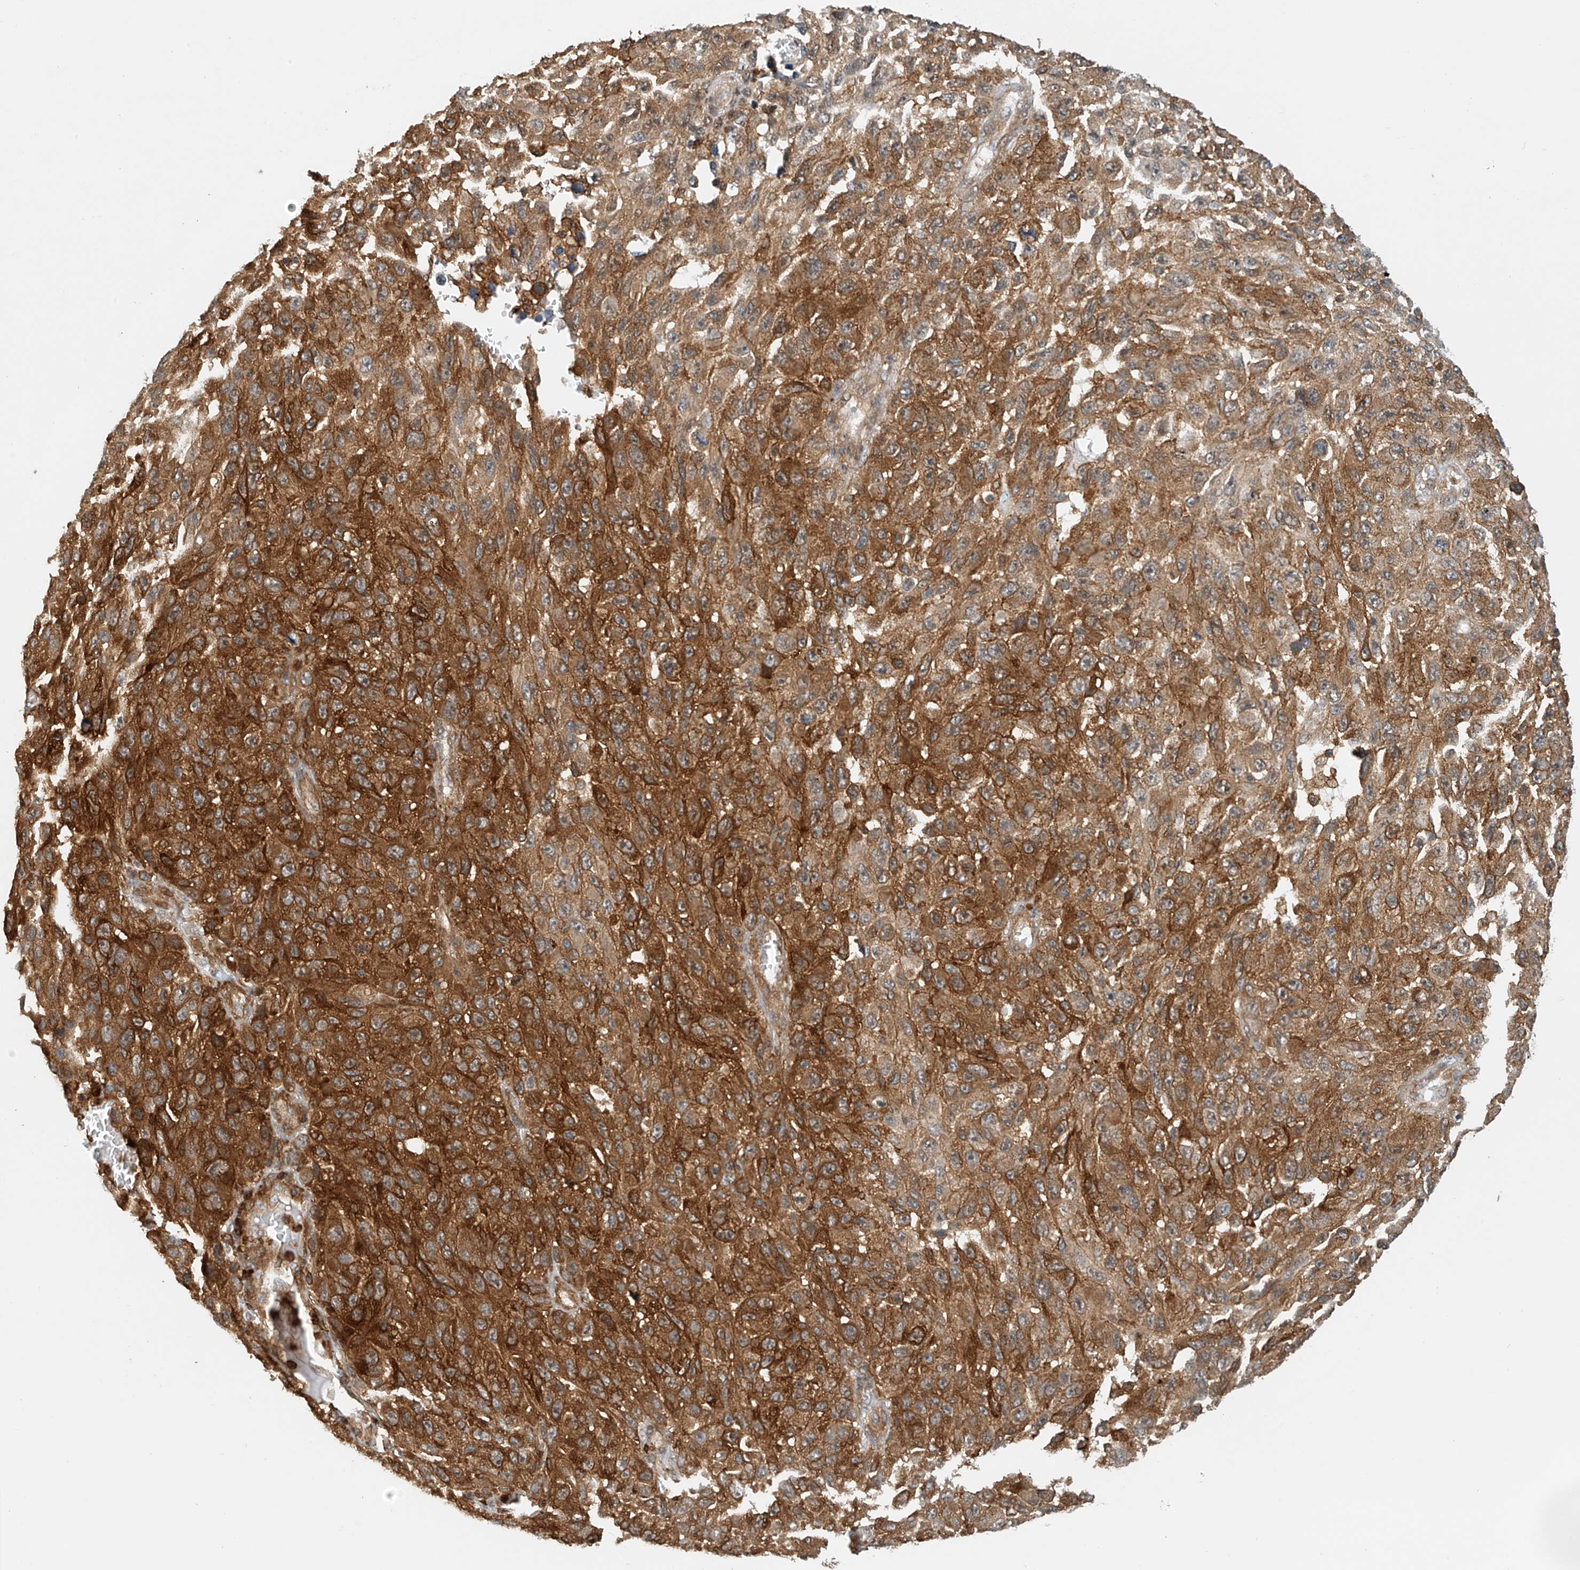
{"staining": {"intensity": "strong", "quantity": ">75%", "location": "cytoplasmic/membranous"}, "tissue": "melanoma", "cell_type": "Tumor cells", "image_type": "cancer", "snomed": [{"axis": "morphology", "description": "Malignant melanoma, NOS"}, {"axis": "topography", "description": "Skin"}], "caption": "Immunohistochemistry staining of malignant melanoma, which demonstrates high levels of strong cytoplasmic/membranous expression in approximately >75% of tumor cells indicating strong cytoplasmic/membranous protein staining. The staining was performed using DAB (brown) for protein detection and nuclei were counterstained in hematoxylin (blue).", "gene": "MICAL1", "patient": {"sex": "female", "age": 96}}